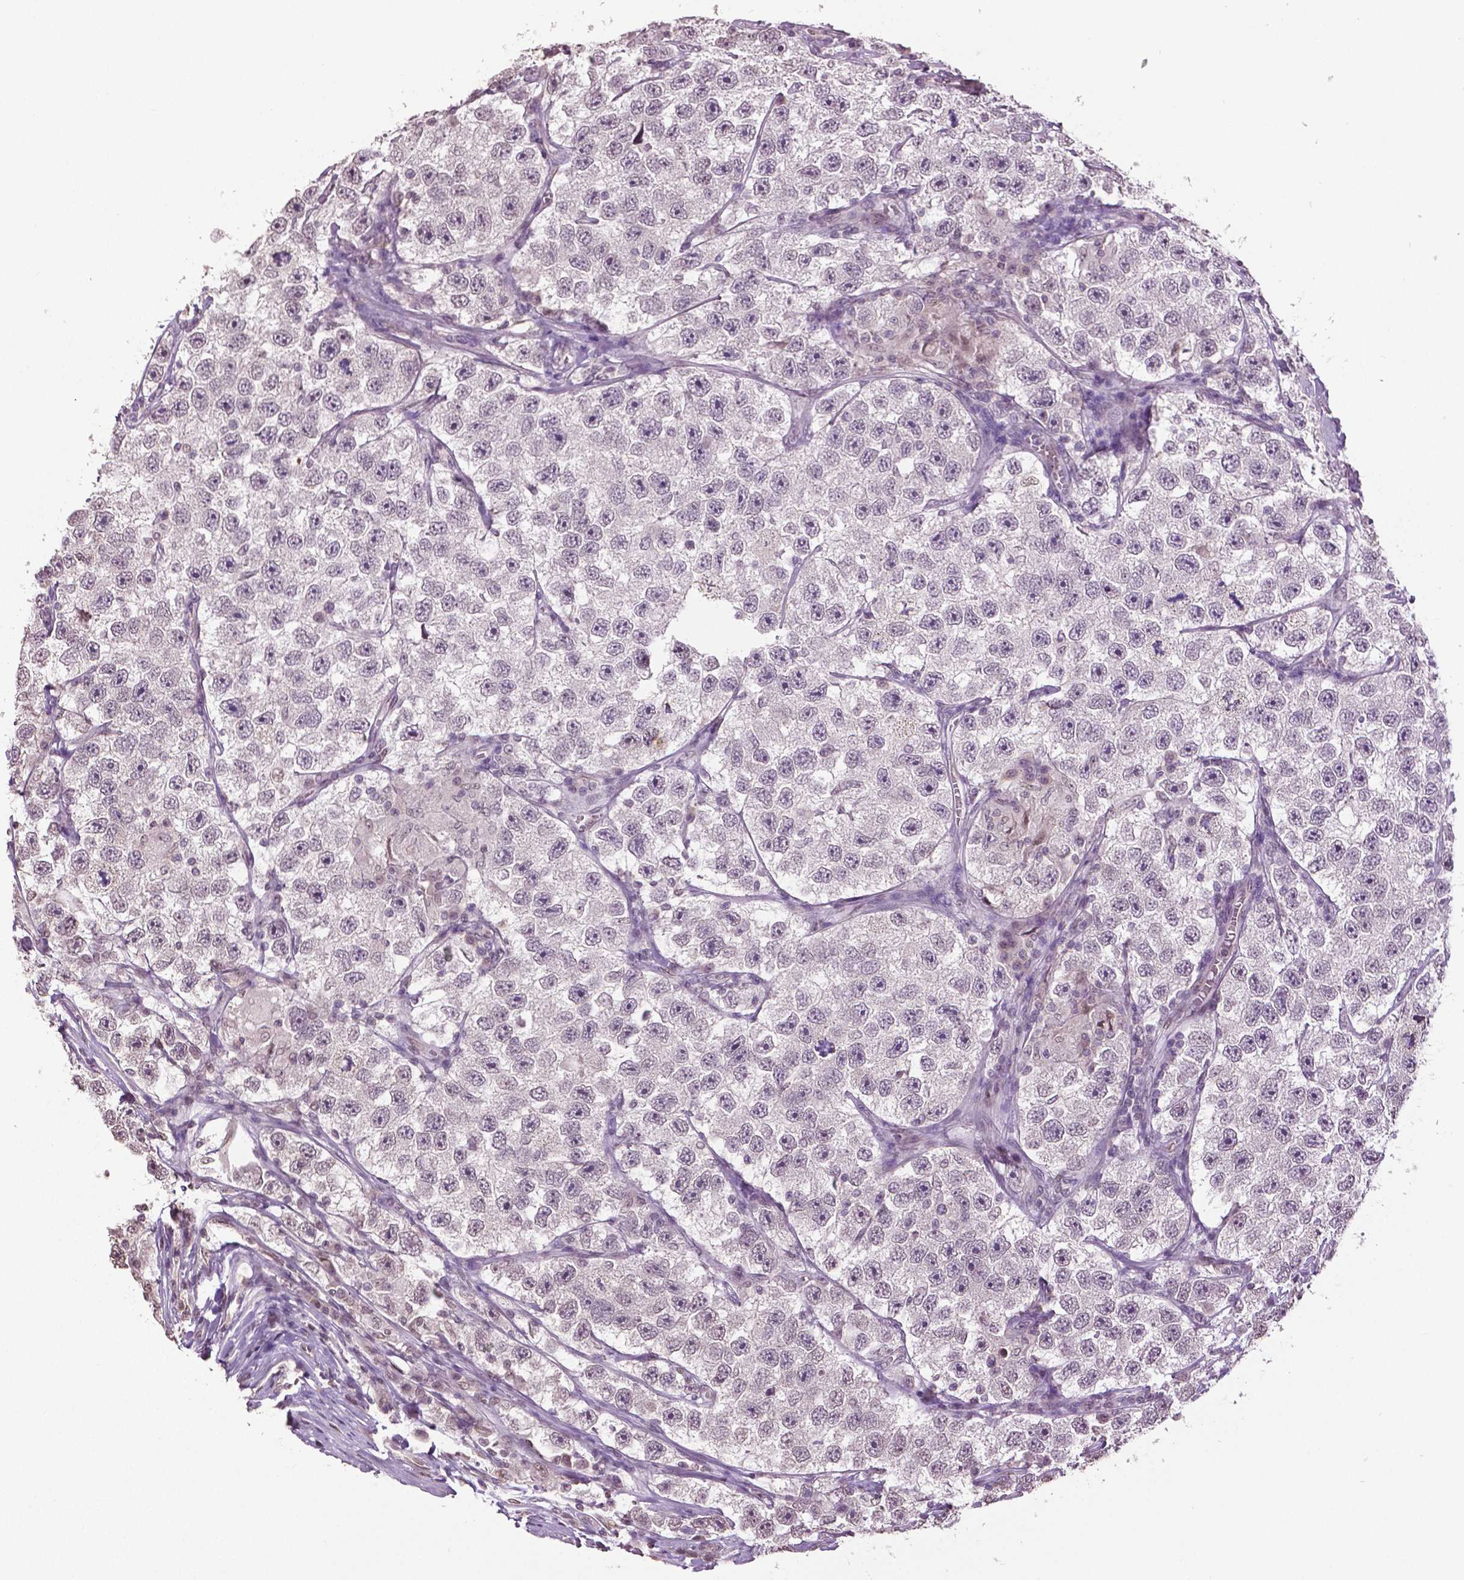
{"staining": {"intensity": "negative", "quantity": "none", "location": "none"}, "tissue": "testis cancer", "cell_type": "Tumor cells", "image_type": "cancer", "snomed": [{"axis": "morphology", "description": "Seminoma, NOS"}, {"axis": "topography", "description": "Testis"}], "caption": "High power microscopy image of an IHC micrograph of testis seminoma, revealing no significant staining in tumor cells. (Immunohistochemistry (ihc), brightfield microscopy, high magnification).", "gene": "DLX5", "patient": {"sex": "male", "age": 26}}